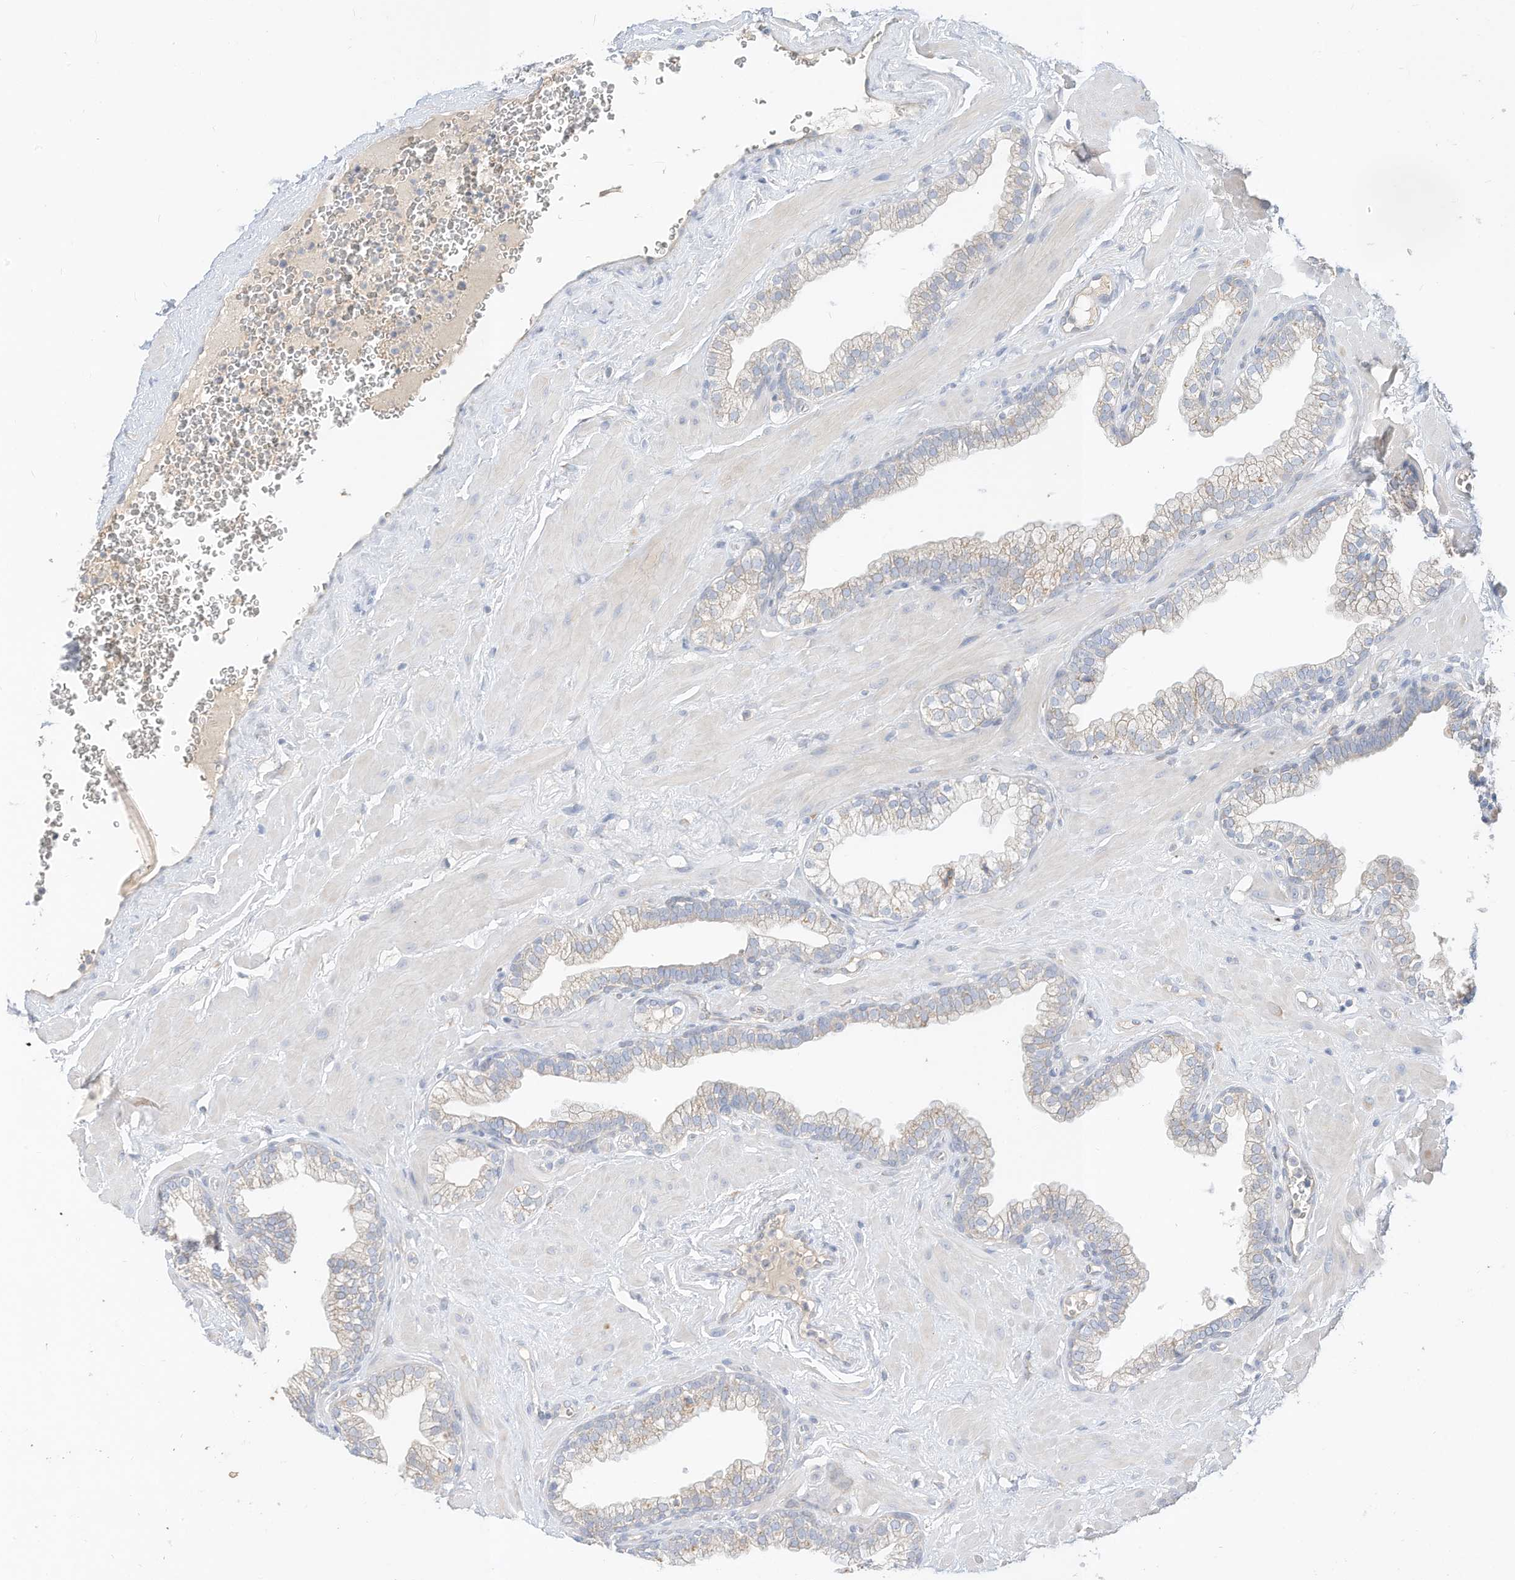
{"staining": {"intensity": "weak", "quantity": "25%-75%", "location": "cytoplasmic/membranous"}, "tissue": "prostate", "cell_type": "Glandular cells", "image_type": "normal", "snomed": [{"axis": "morphology", "description": "Normal tissue, NOS"}, {"axis": "morphology", "description": "Urothelial carcinoma, Low grade"}, {"axis": "topography", "description": "Urinary bladder"}, {"axis": "topography", "description": "Prostate"}], "caption": "Prostate stained with immunohistochemistry shows weak cytoplasmic/membranous staining in about 25%-75% of glandular cells. The staining was performed using DAB (3,3'-diaminobenzidine) to visualize the protein expression in brown, while the nuclei were stained in blue with hematoxylin (Magnification: 20x).", "gene": "RASA2", "patient": {"sex": "male", "age": 60}}